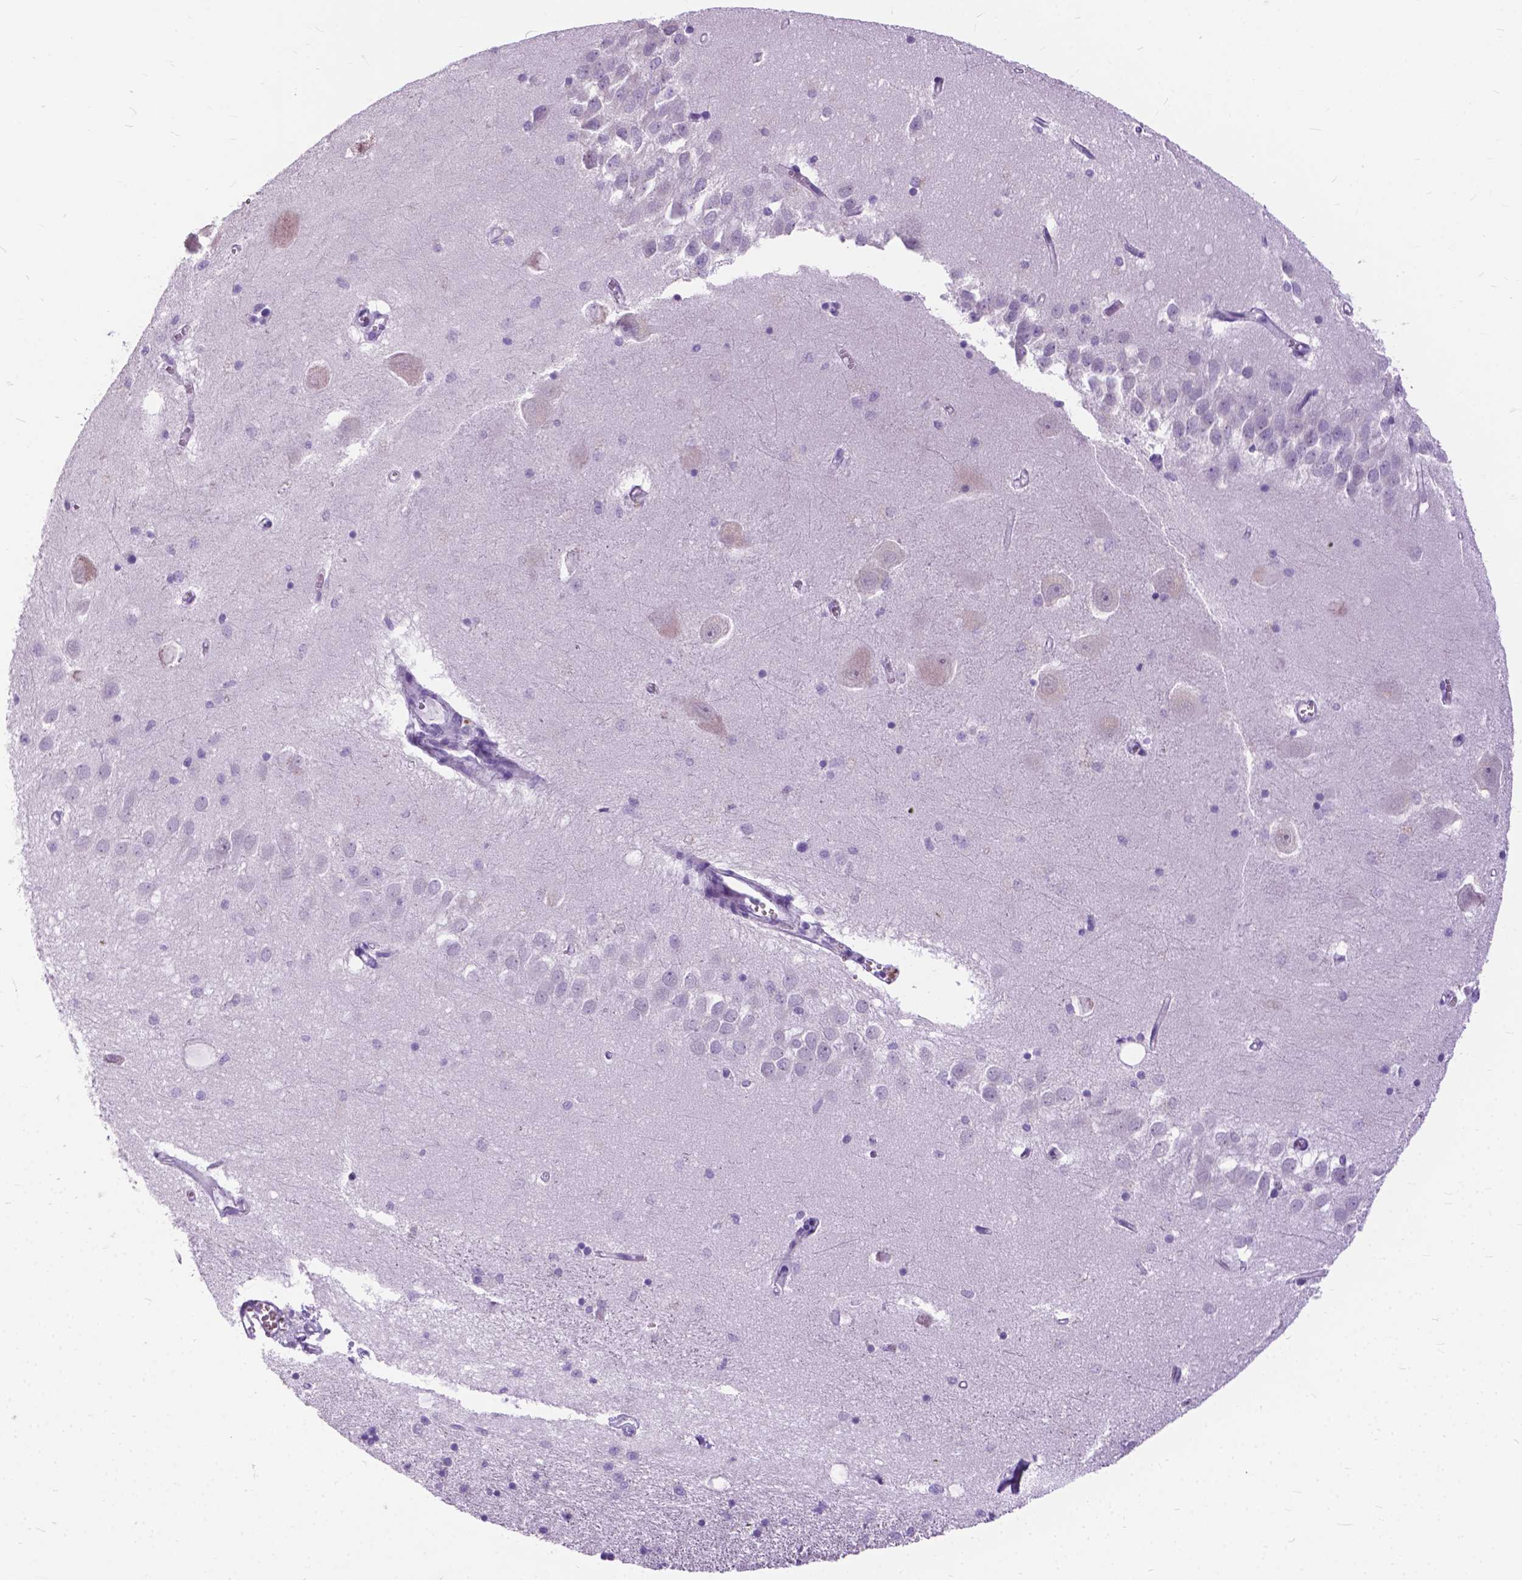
{"staining": {"intensity": "negative", "quantity": "none", "location": "none"}, "tissue": "hippocampus", "cell_type": "Glial cells", "image_type": "normal", "snomed": [{"axis": "morphology", "description": "Normal tissue, NOS"}, {"axis": "topography", "description": "Lateral ventricle wall"}, {"axis": "topography", "description": "Hippocampus"}], "caption": "Glial cells show no significant expression in benign hippocampus. The staining was performed using DAB to visualize the protein expression in brown, while the nuclei were stained in blue with hematoxylin (Magnification: 20x).", "gene": "APCDD1L", "patient": {"sex": "female", "age": 63}}